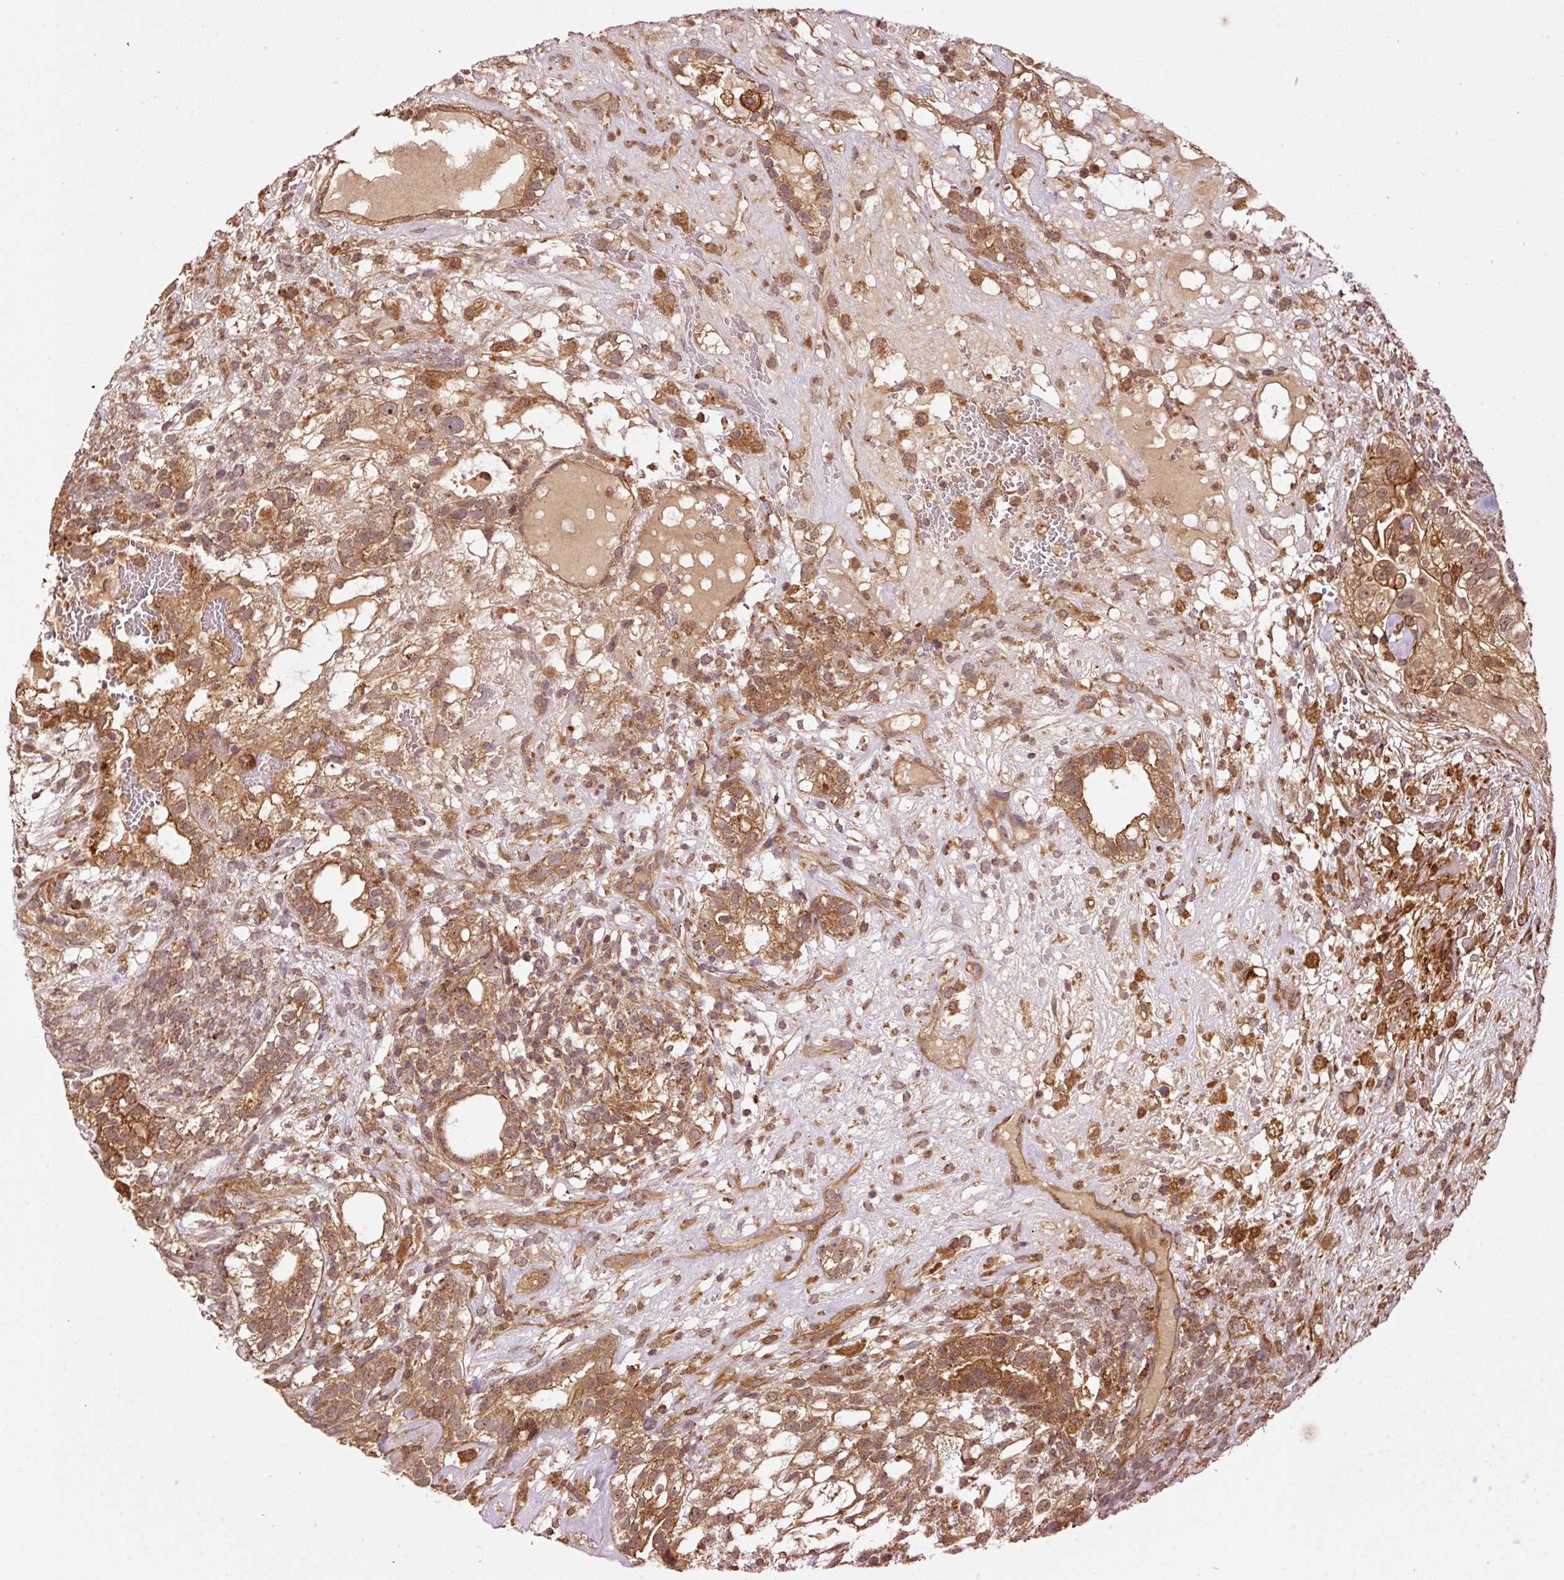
{"staining": {"intensity": "moderate", "quantity": ">75%", "location": "cytoplasmic/membranous"}, "tissue": "testis cancer", "cell_type": "Tumor cells", "image_type": "cancer", "snomed": [{"axis": "morphology", "description": "Seminoma, NOS"}, {"axis": "morphology", "description": "Carcinoma, Embryonal, NOS"}, {"axis": "topography", "description": "Testis"}], "caption": "Protein staining of testis embryonal carcinoma tissue demonstrates moderate cytoplasmic/membranous expression in about >75% of tumor cells.", "gene": "OXER1", "patient": {"sex": "male", "age": 41}}